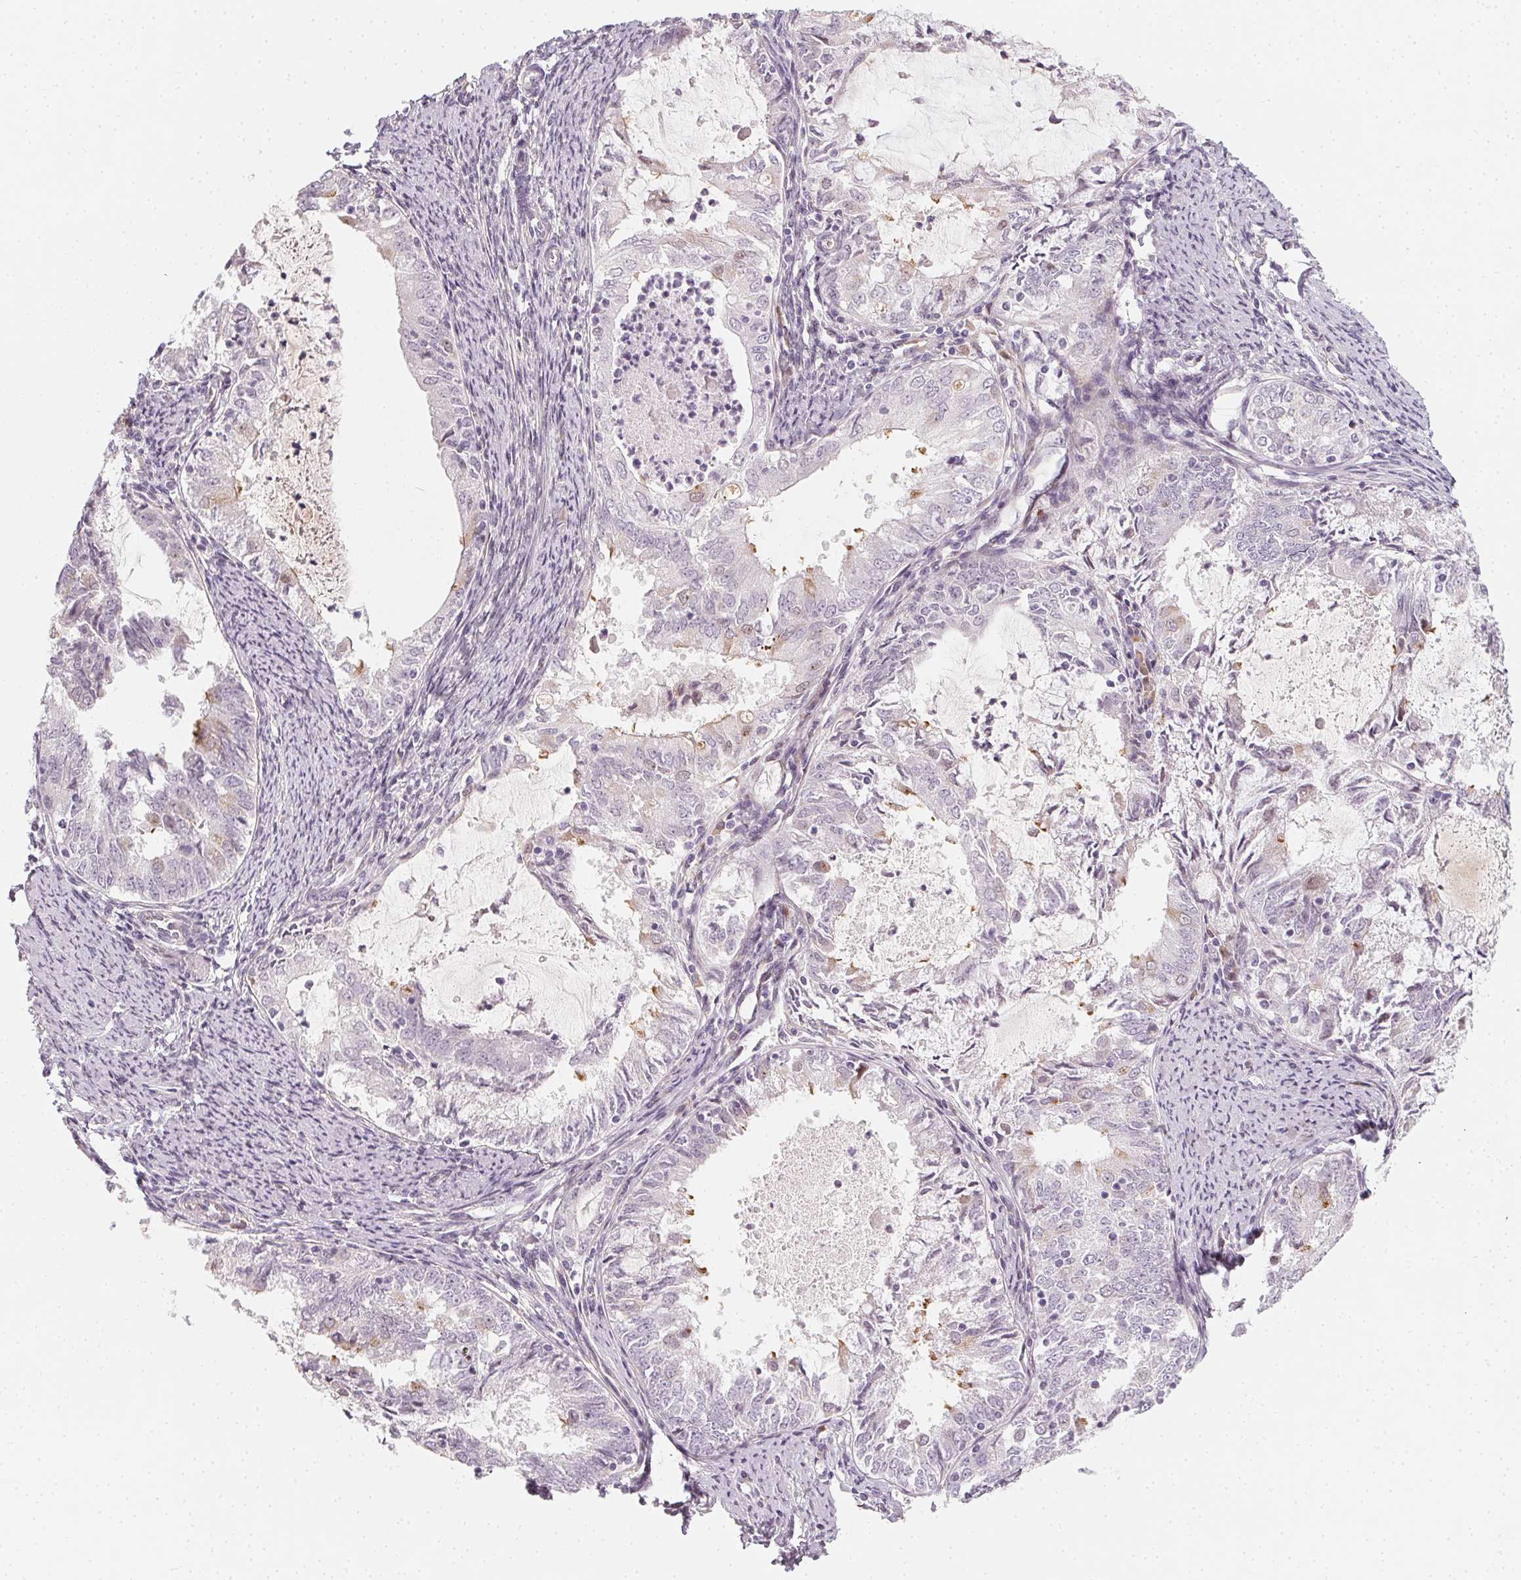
{"staining": {"intensity": "negative", "quantity": "none", "location": "none"}, "tissue": "endometrial cancer", "cell_type": "Tumor cells", "image_type": "cancer", "snomed": [{"axis": "morphology", "description": "Adenocarcinoma, NOS"}, {"axis": "topography", "description": "Endometrium"}], "caption": "Endometrial cancer (adenocarcinoma) was stained to show a protein in brown. There is no significant staining in tumor cells.", "gene": "CCDC96", "patient": {"sex": "female", "age": 57}}